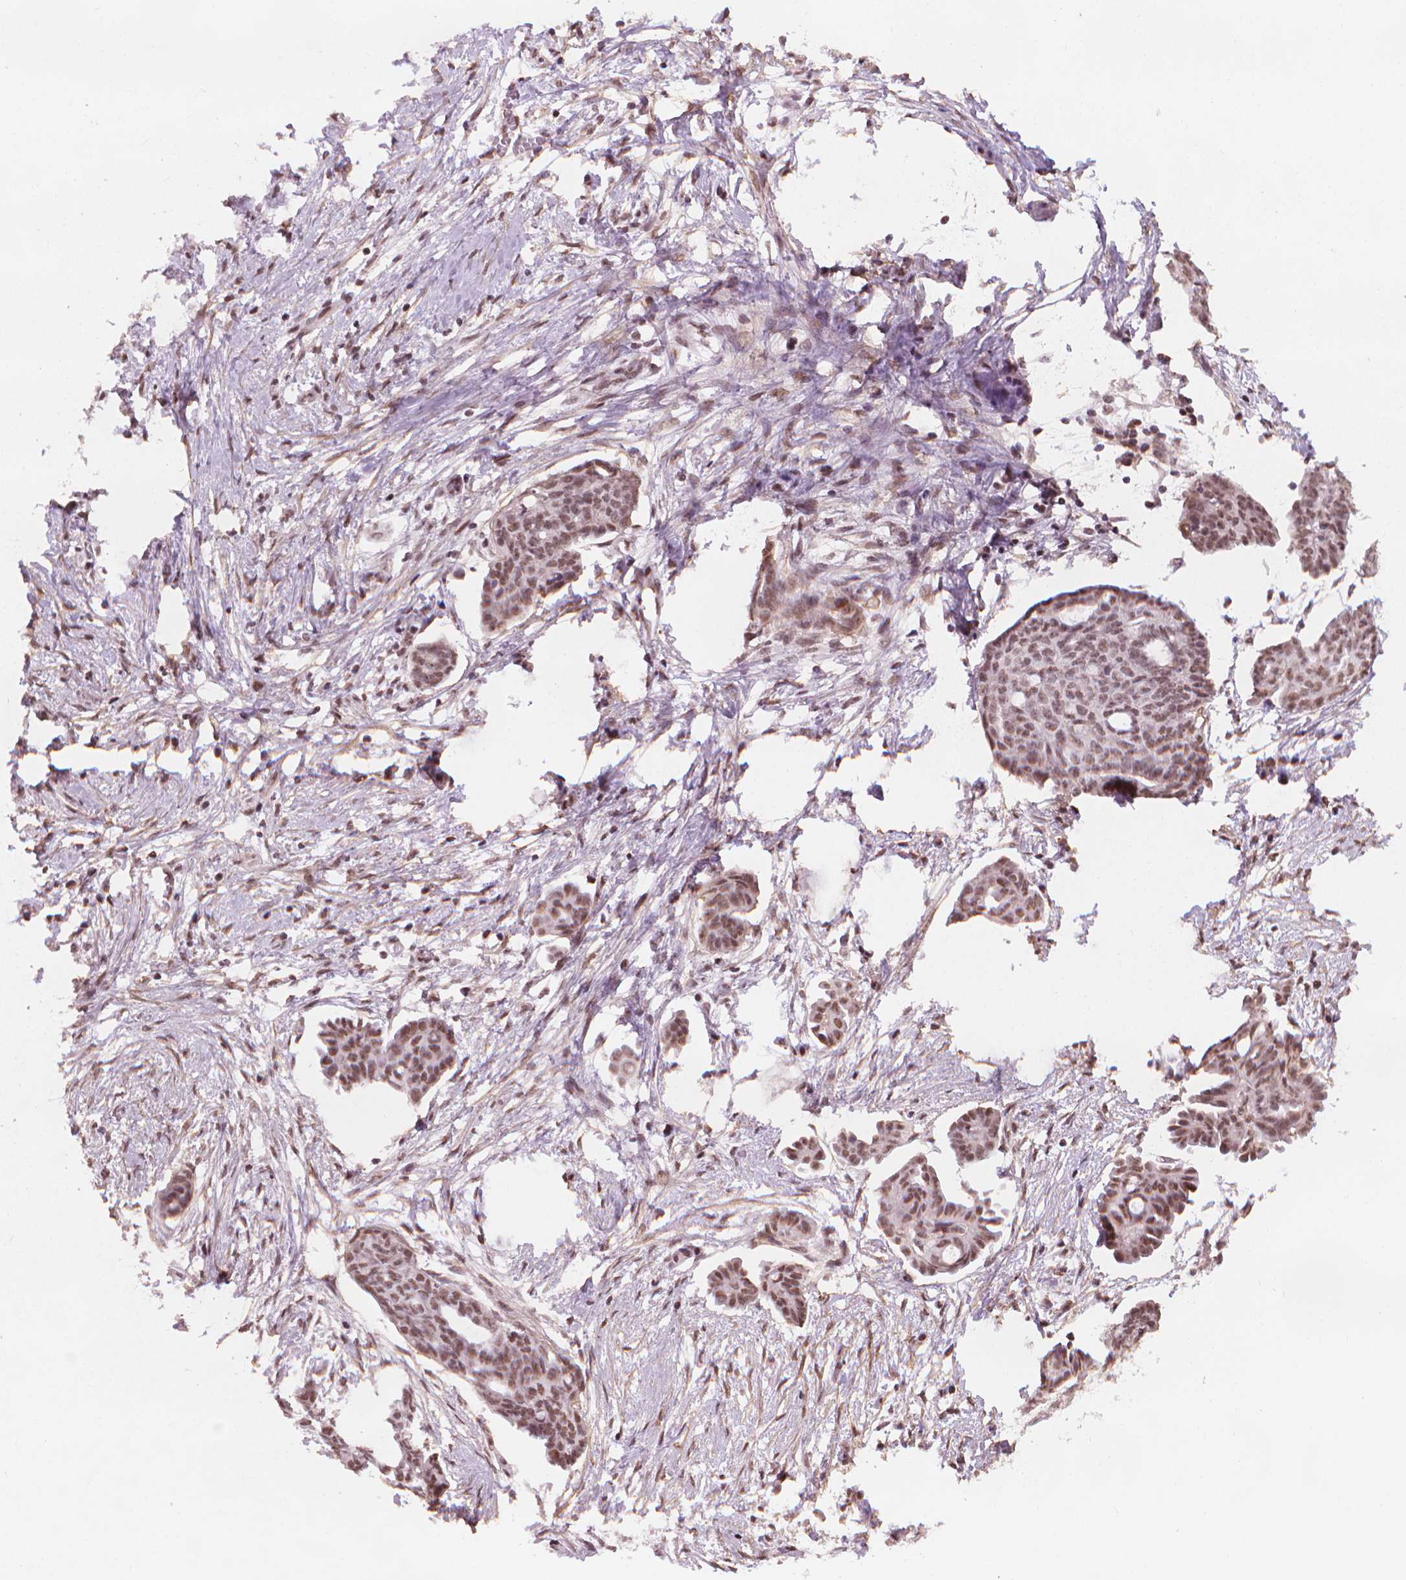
{"staining": {"intensity": "moderate", "quantity": ">75%", "location": "nuclear"}, "tissue": "ovarian cancer", "cell_type": "Tumor cells", "image_type": "cancer", "snomed": [{"axis": "morphology", "description": "Cystadenocarcinoma, serous, NOS"}, {"axis": "topography", "description": "Ovary"}], "caption": "The photomicrograph displays a brown stain indicating the presence of a protein in the nuclear of tumor cells in serous cystadenocarcinoma (ovarian).", "gene": "HOXD4", "patient": {"sex": "female", "age": 71}}